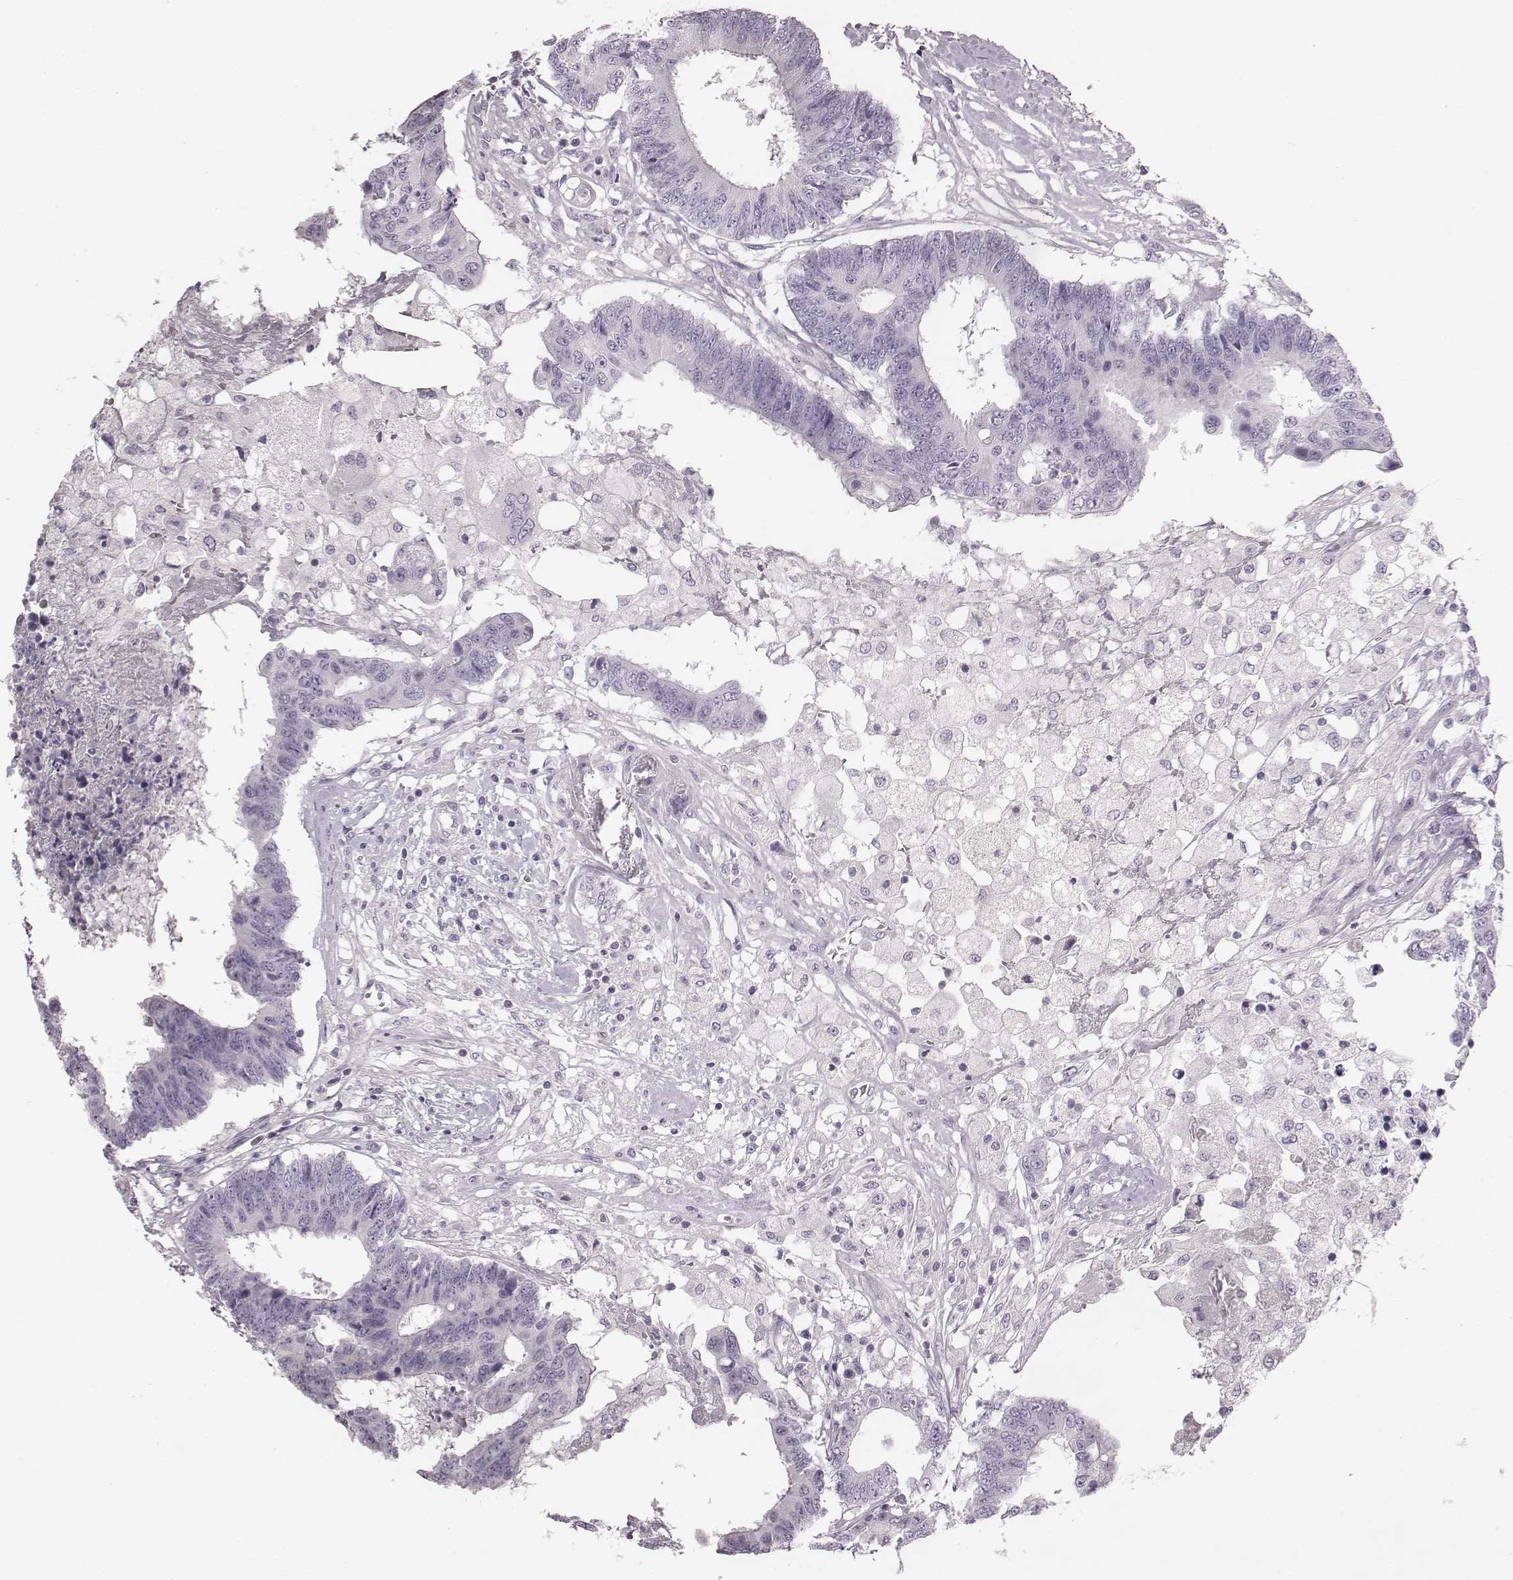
{"staining": {"intensity": "negative", "quantity": "none", "location": "none"}, "tissue": "colorectal cancer", "cell_type": "Tumor cells", "image_type": "cancer", "snomed": [{"axis": "morphology", "description": "Adenocarcinoma, NOS"}, {"axis": "topography", "description": "Colon"}], "caption": "Immunohistochemistry of adenocarcinoma (colorectal) demonstrates no expression in tumor cells.", "gene": "PDE8B", "patient": {"sex": "female", "age": 48}}